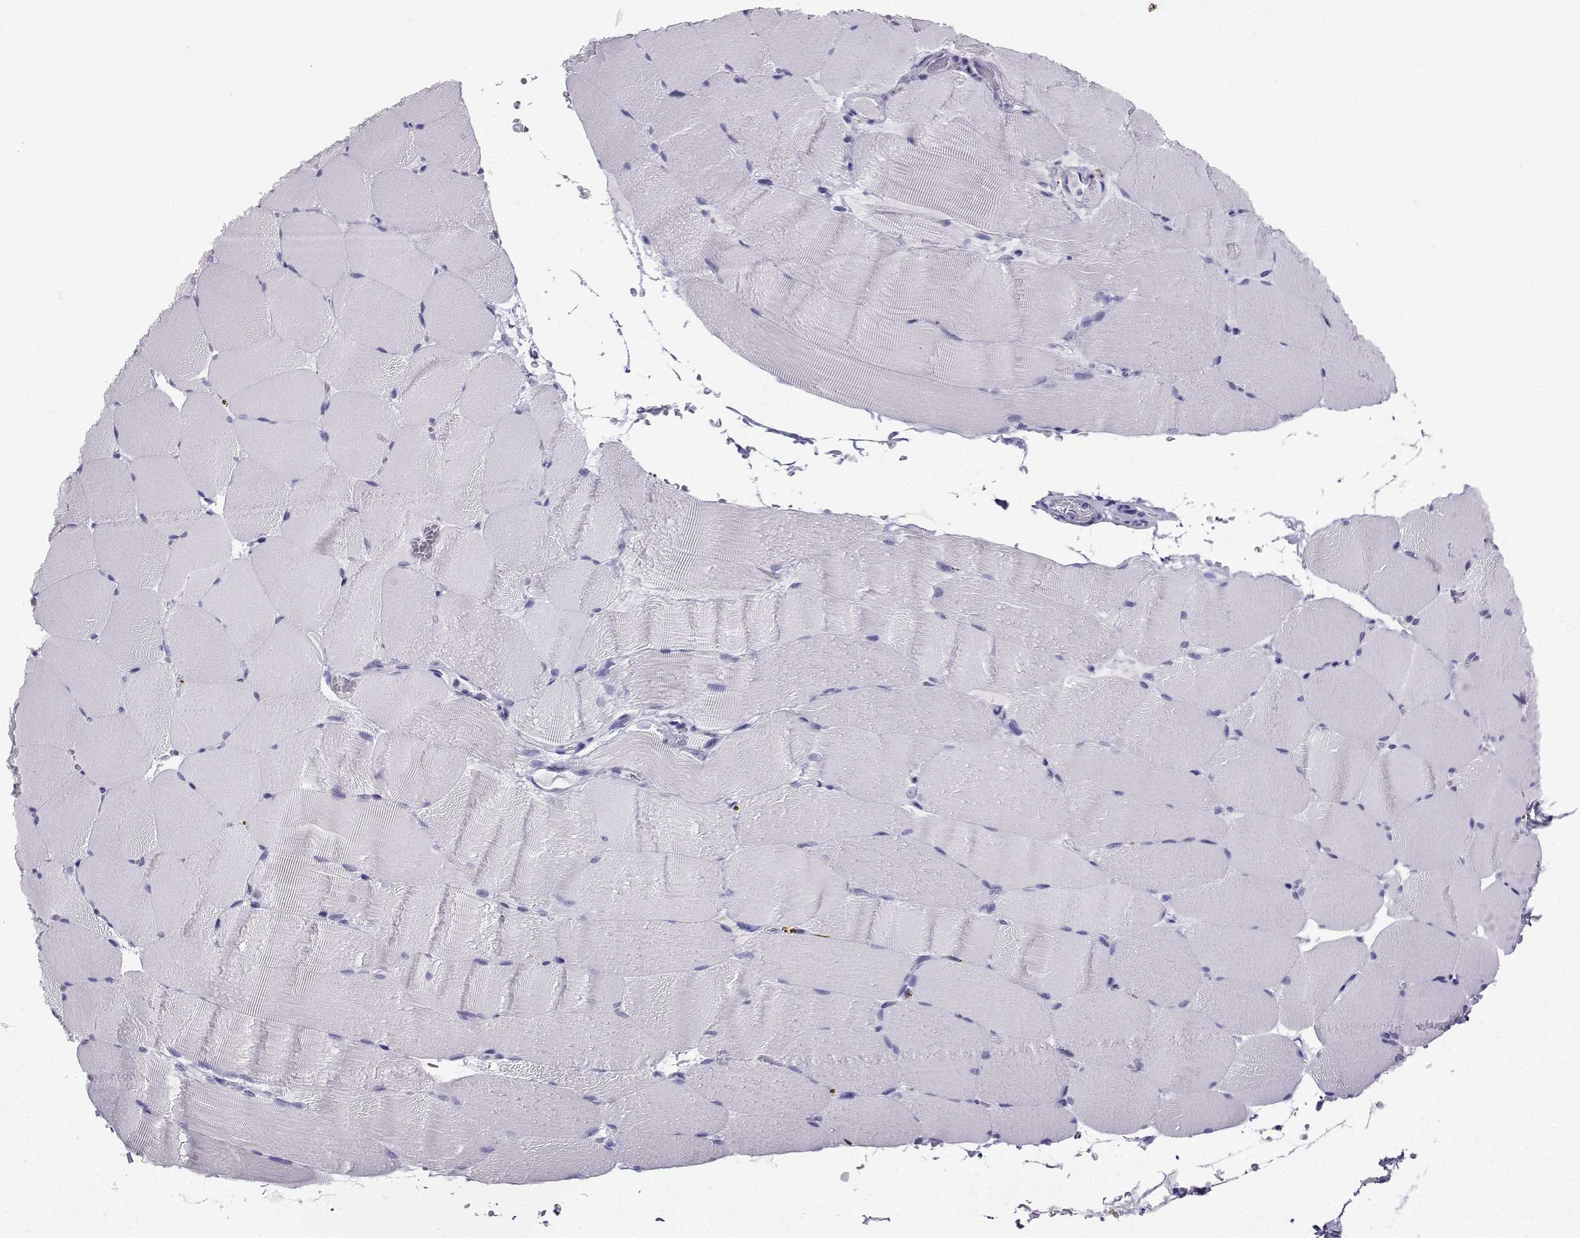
{"staining": {"intensity": "negative", "quantity": "none", "location": "none"}, "tissue": "skeletal muscle", "cell_type": "Myocytes", "image_type": "normal", "snomed": [{"axis": "morphology", "description": "Normal tissue, NOS"}, {"axis": "topography", "description": "Skeletal muscle"}], "caption": "This is an IHC micrograph of unremarkable human skeletal muscle. There is no staining in myocytes.", "gene": "SLC18A2", "patient": {"sex": "female", "age": 37}}